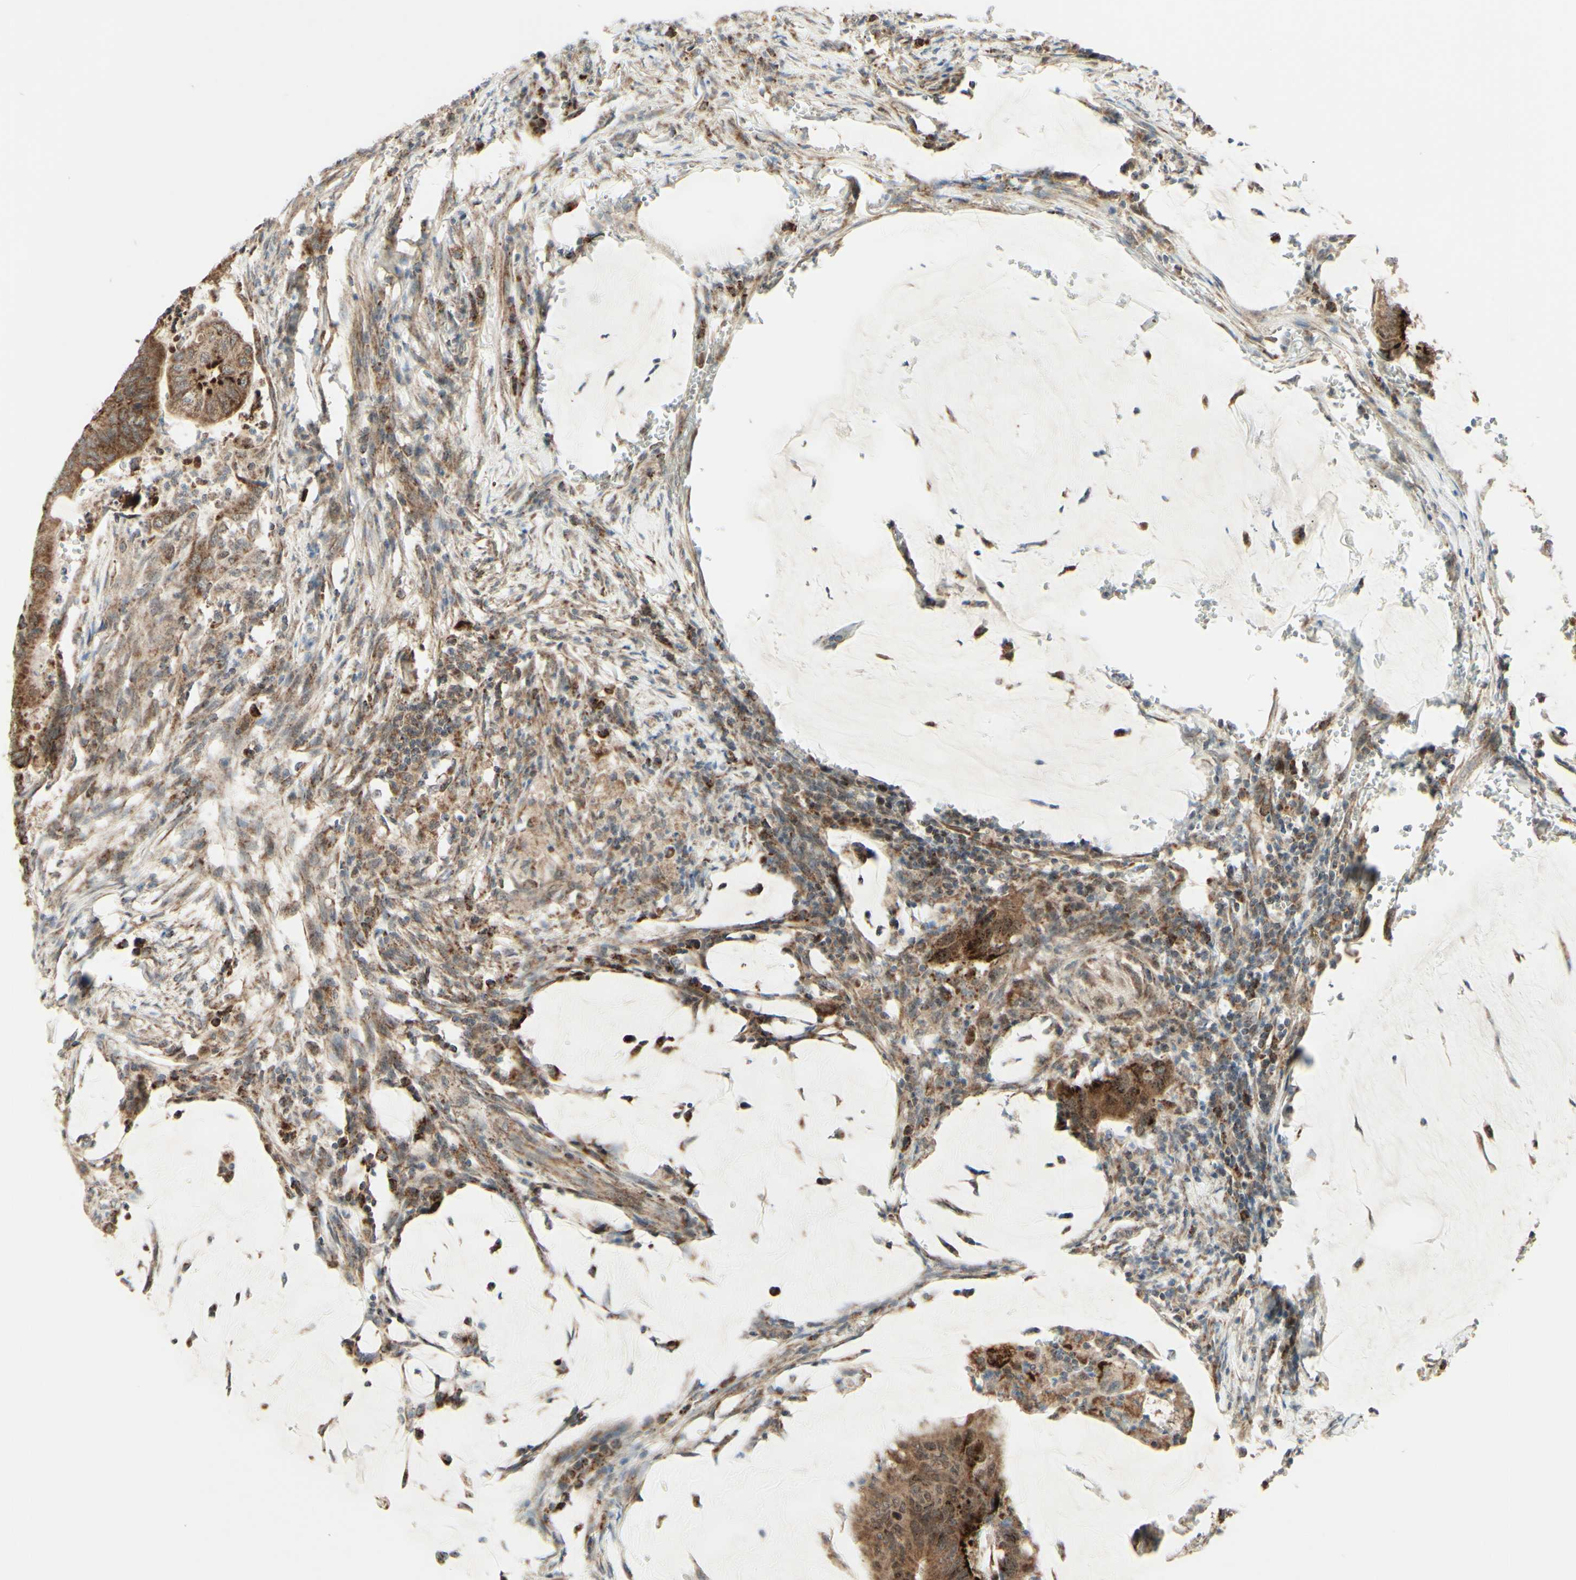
{"staining": {"intensity": "strong", "quantity": ">75%", "location": "cytoplasmic/membranous"}, "tissue": "colorectal cancer", "cell_type": "Tumor cells", "image_type": "cancer", "snomed": [{"axis": "morphology", "description": "Normal tissue, NOS"}, {"axis": "morphology", "description": "Adenocarcinoma, NOS"}, {"axis": "topography", "description": "Rectum"}, {"axis": "topography", "description": "Peripheral nerve tissue"}], "caption": "Colorectal adenocarcinoma stained with DAB (3,3'-diaminobenzidine) immunohistochemistry displays high levels of strong cytoplasmic/membranous staining in about >75% of tumor cells.", "gene": "DHRS3", "patient": {"sex": "male", "age": 92}}